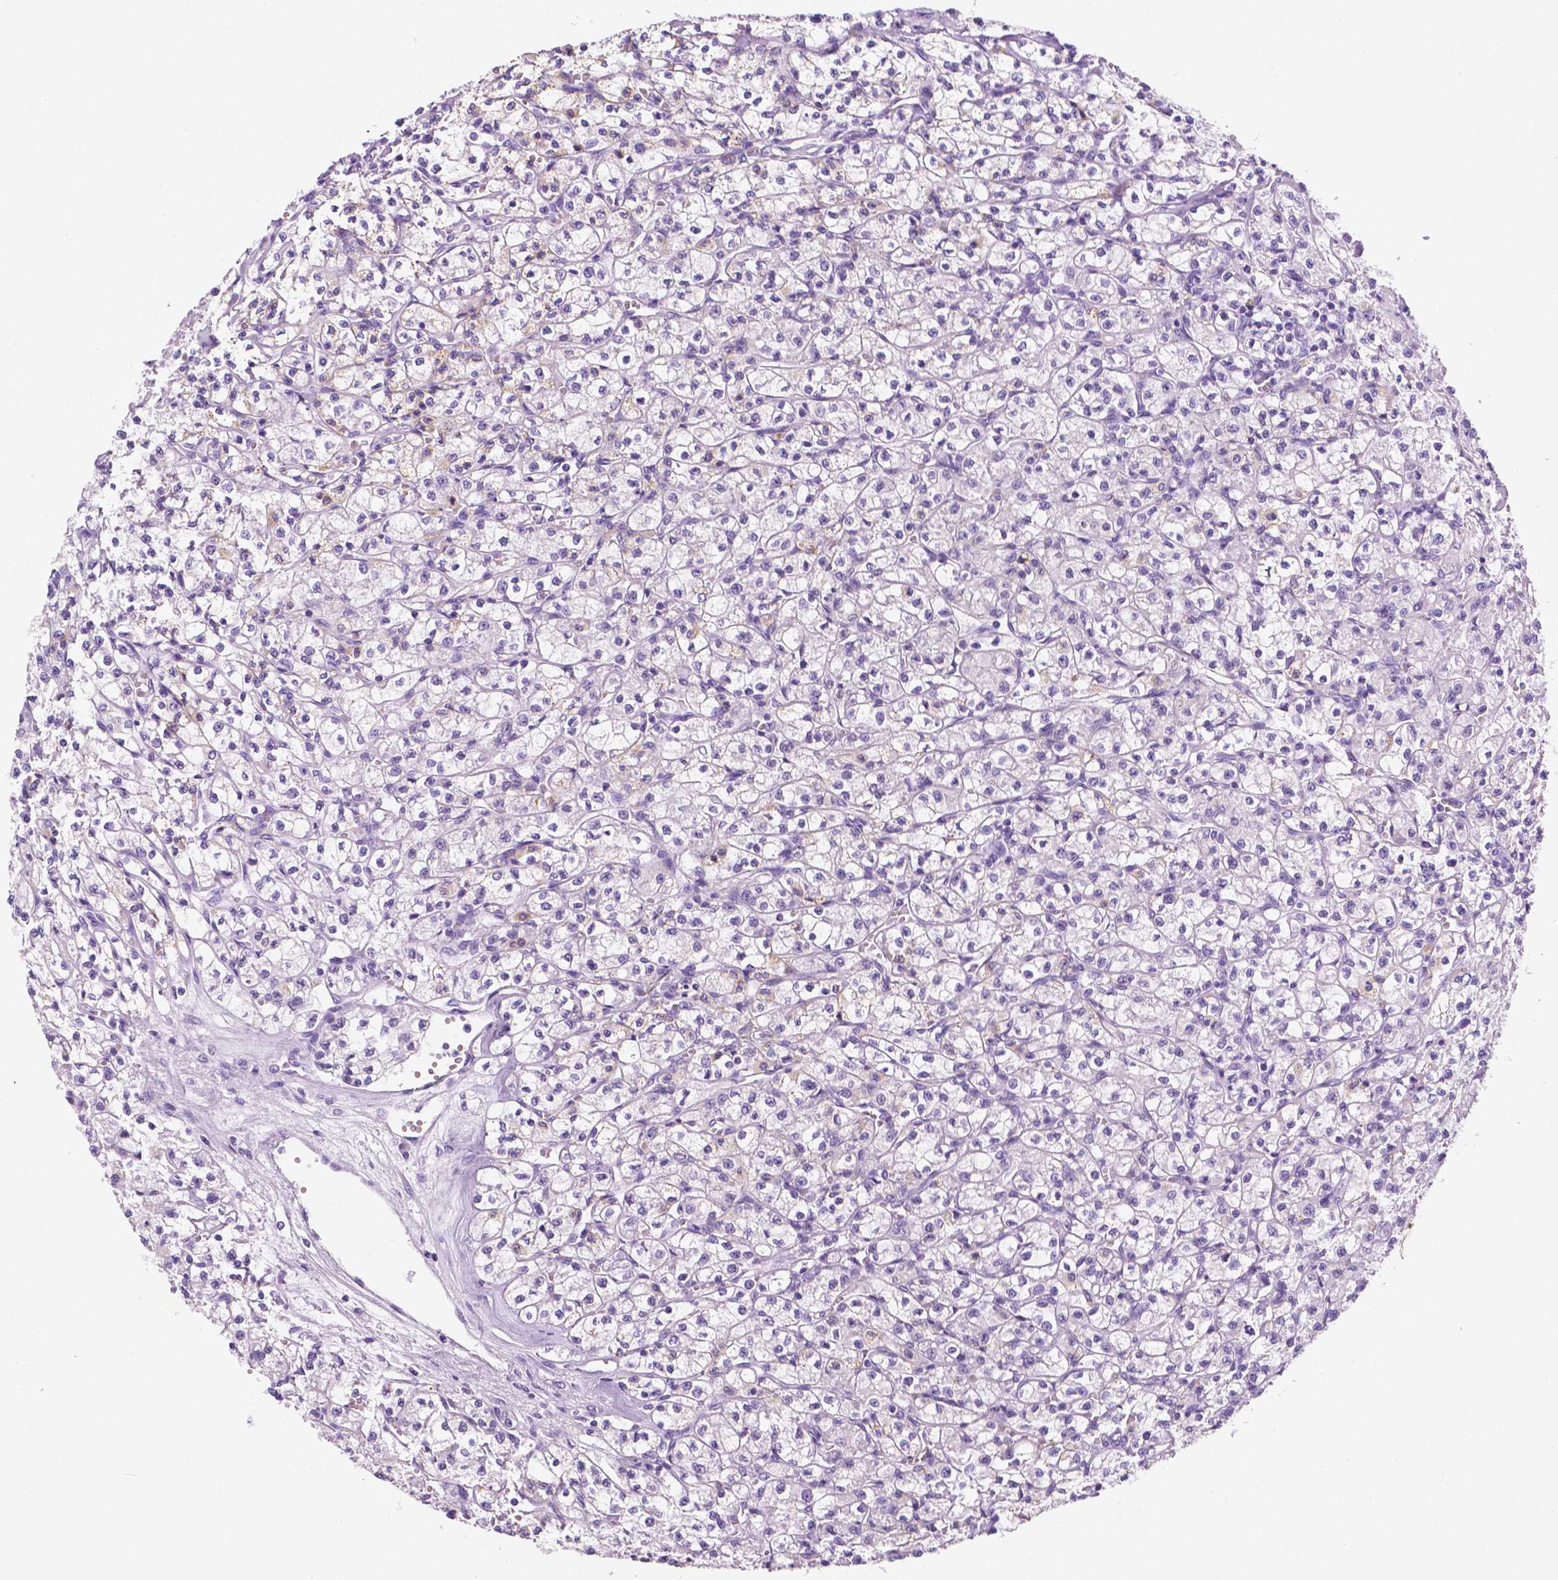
{"staining": {"intensity": "negative", "quantity": "none", "location": "none"}, "tissue": "renal cancer", "cell_type": "Tumor cells", "image_type": "cancer", "snomed": [{"axis": "morphology", "description": "Adenocarcinoma, NOS"}, {"axis": "topography", "description": "Kidney"}], "caption": "Micrograph shows no protein positivity in tumor cells of renal cancer (adenocarcinoma) tissue. Brightfield microscopy of immunohistochemistry (IHC) stained with DAB (brown) and hematoxylin (blue), captured at high magnification.", "gene": "PPL", "patient": {"sex": "female", "age": 70}}